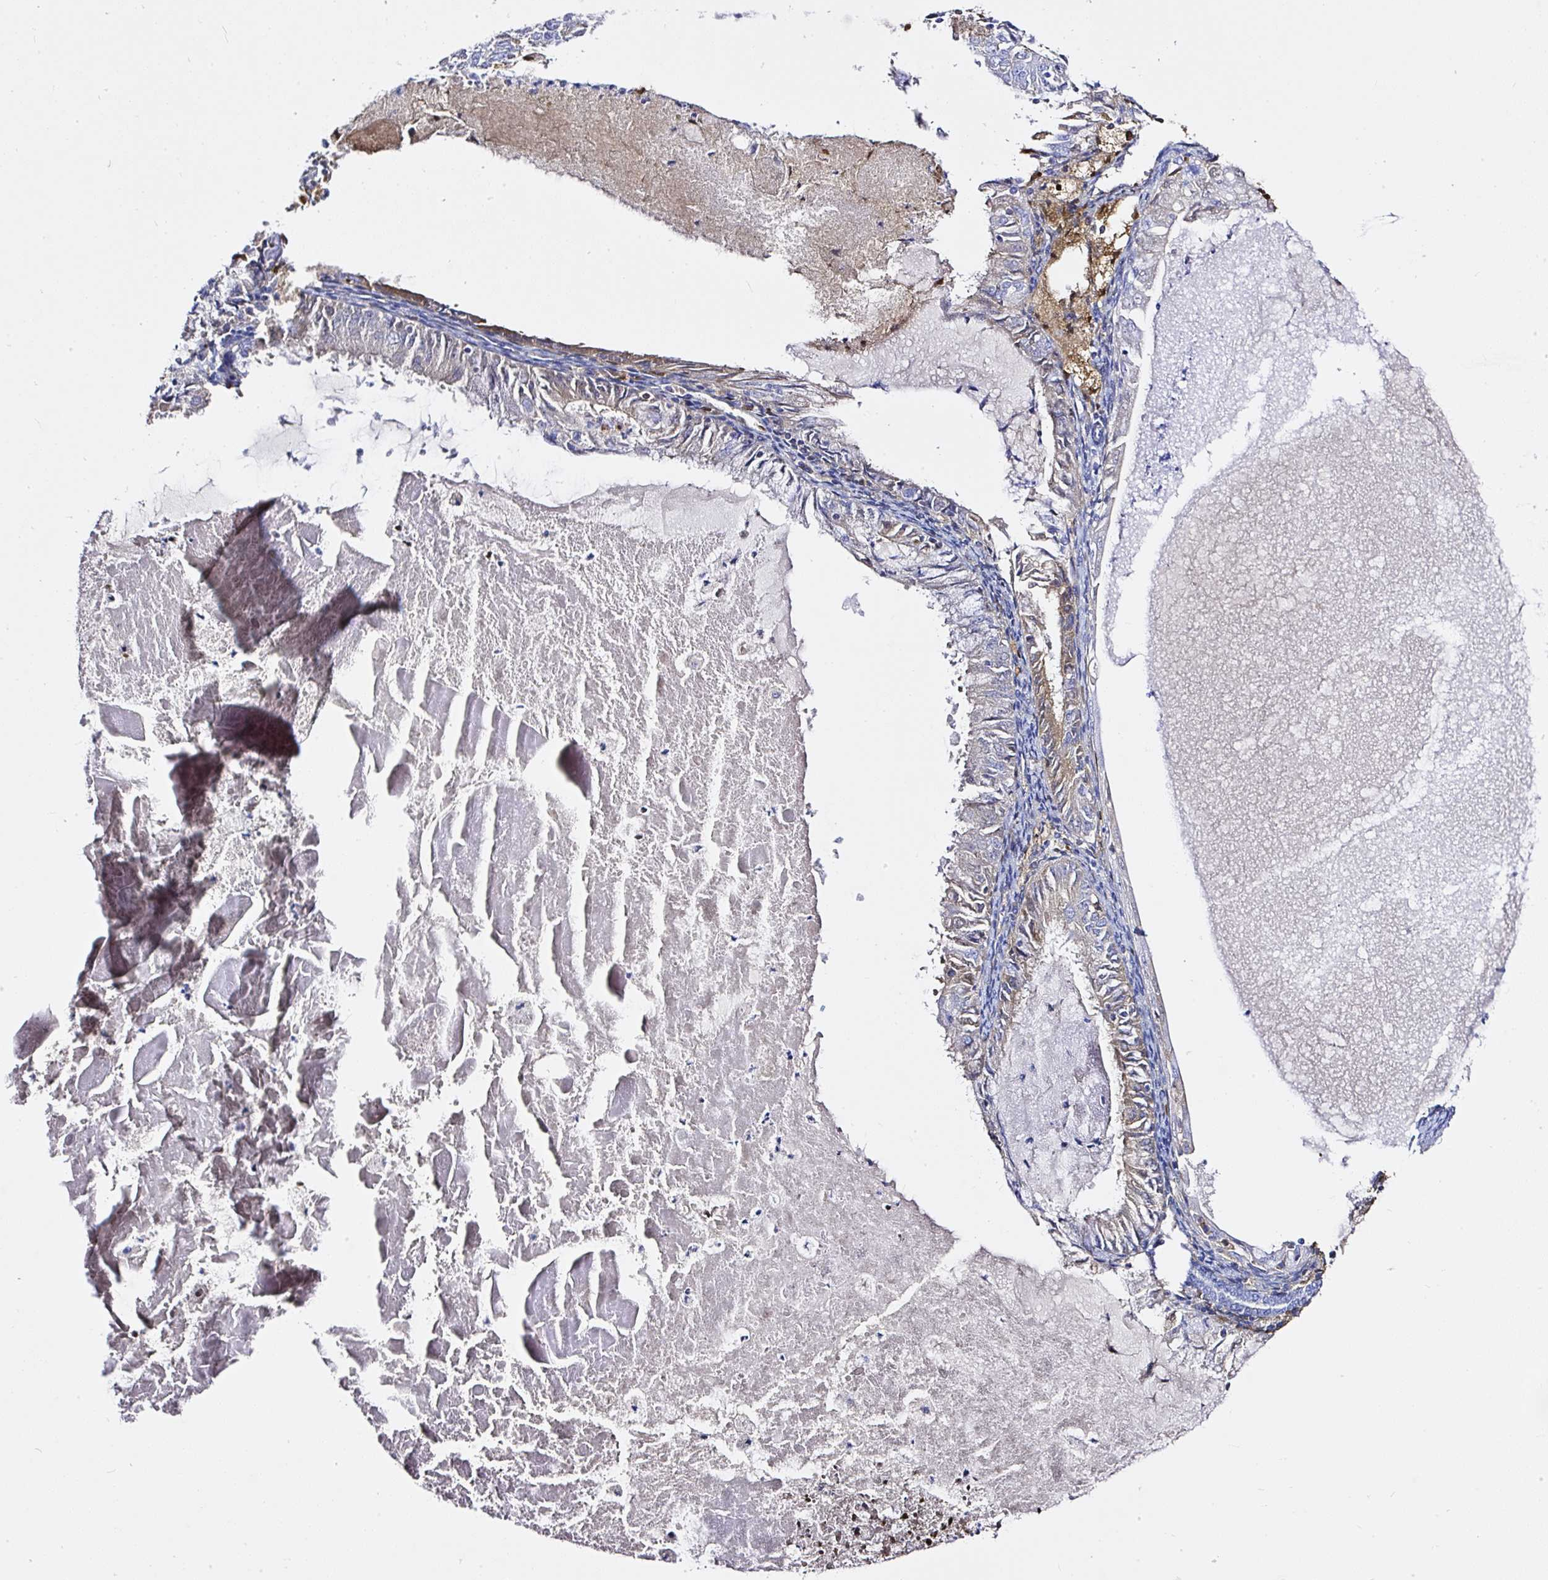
{"staining": {"intensity": "weak", "quantity": "<25%", "location": "cytoplasmic/membranous"}, "tissue": "endometrial cancer", "cell_type": "Tumor cells", "image_type": "cancer", "snomed": [{"axis": "morphology", "description": "Adenocarcinoma, NOS"}, {"axis": "topography", "description": "Endometrium"}], "caption": "Tumor cells are negative for protein expression in human endometrial cancer.", "gene": "CLEC3B", "patient": {"sex": "female", "age": 57}}